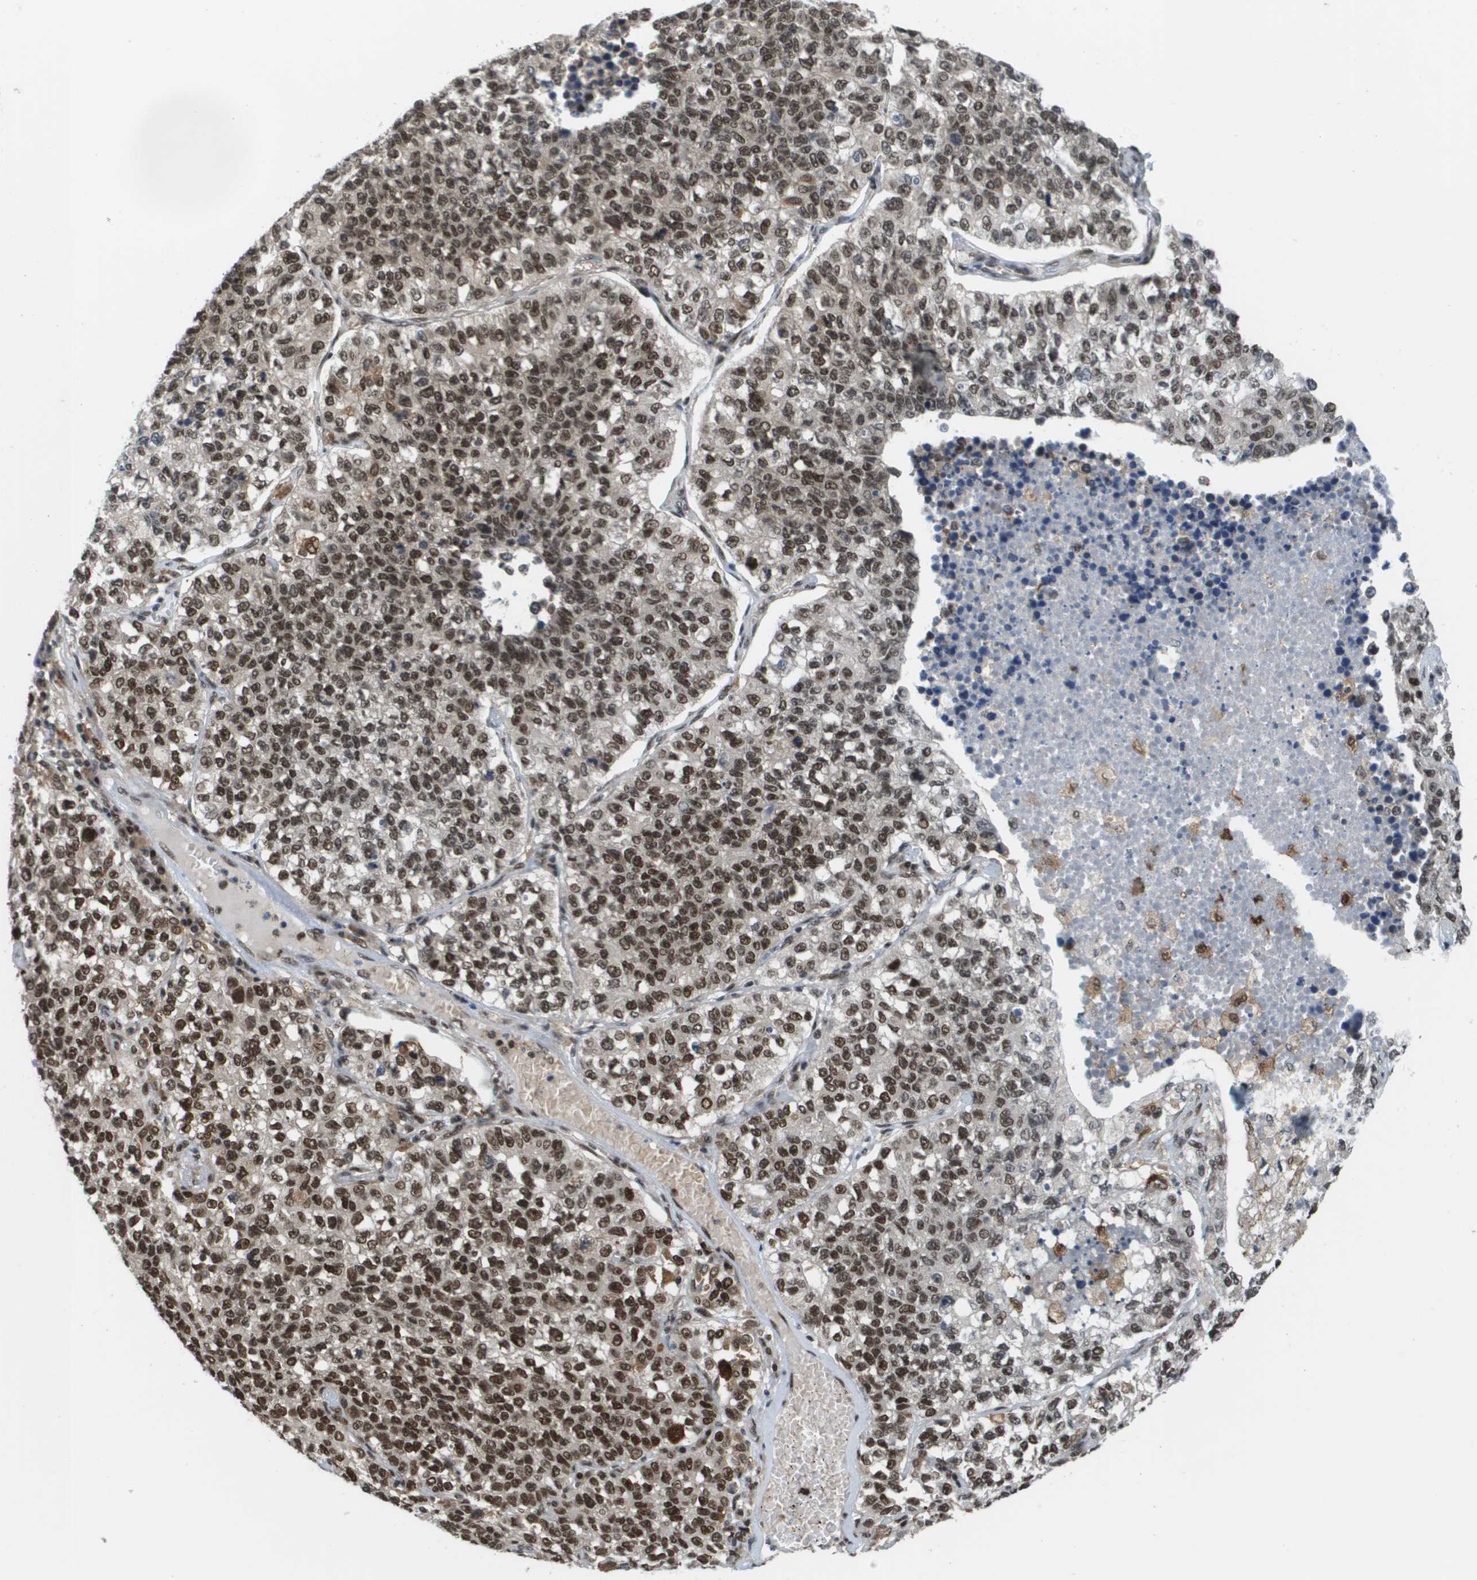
{"staining": {"intensity": "moderate", "quantity": ">75%", "location": "nuclear"}, "tissue": "lung cancer", "cell_type": "Tumor cells", "image_type": "cancer", "snomed": [{"axis": "morphology", "description": "Adenocarcinoma, NOS"}, {"axis": "topography", "description": "Lung"}], "caption": "A brown stain shows moderate nuclear expression of a protein in human lung cancer tumor cells. (DAB IHC, brown staining for protein, blue staining for nuclei).", "gene": "PRCC", "patient": {"sex": "male", "age": 49}}